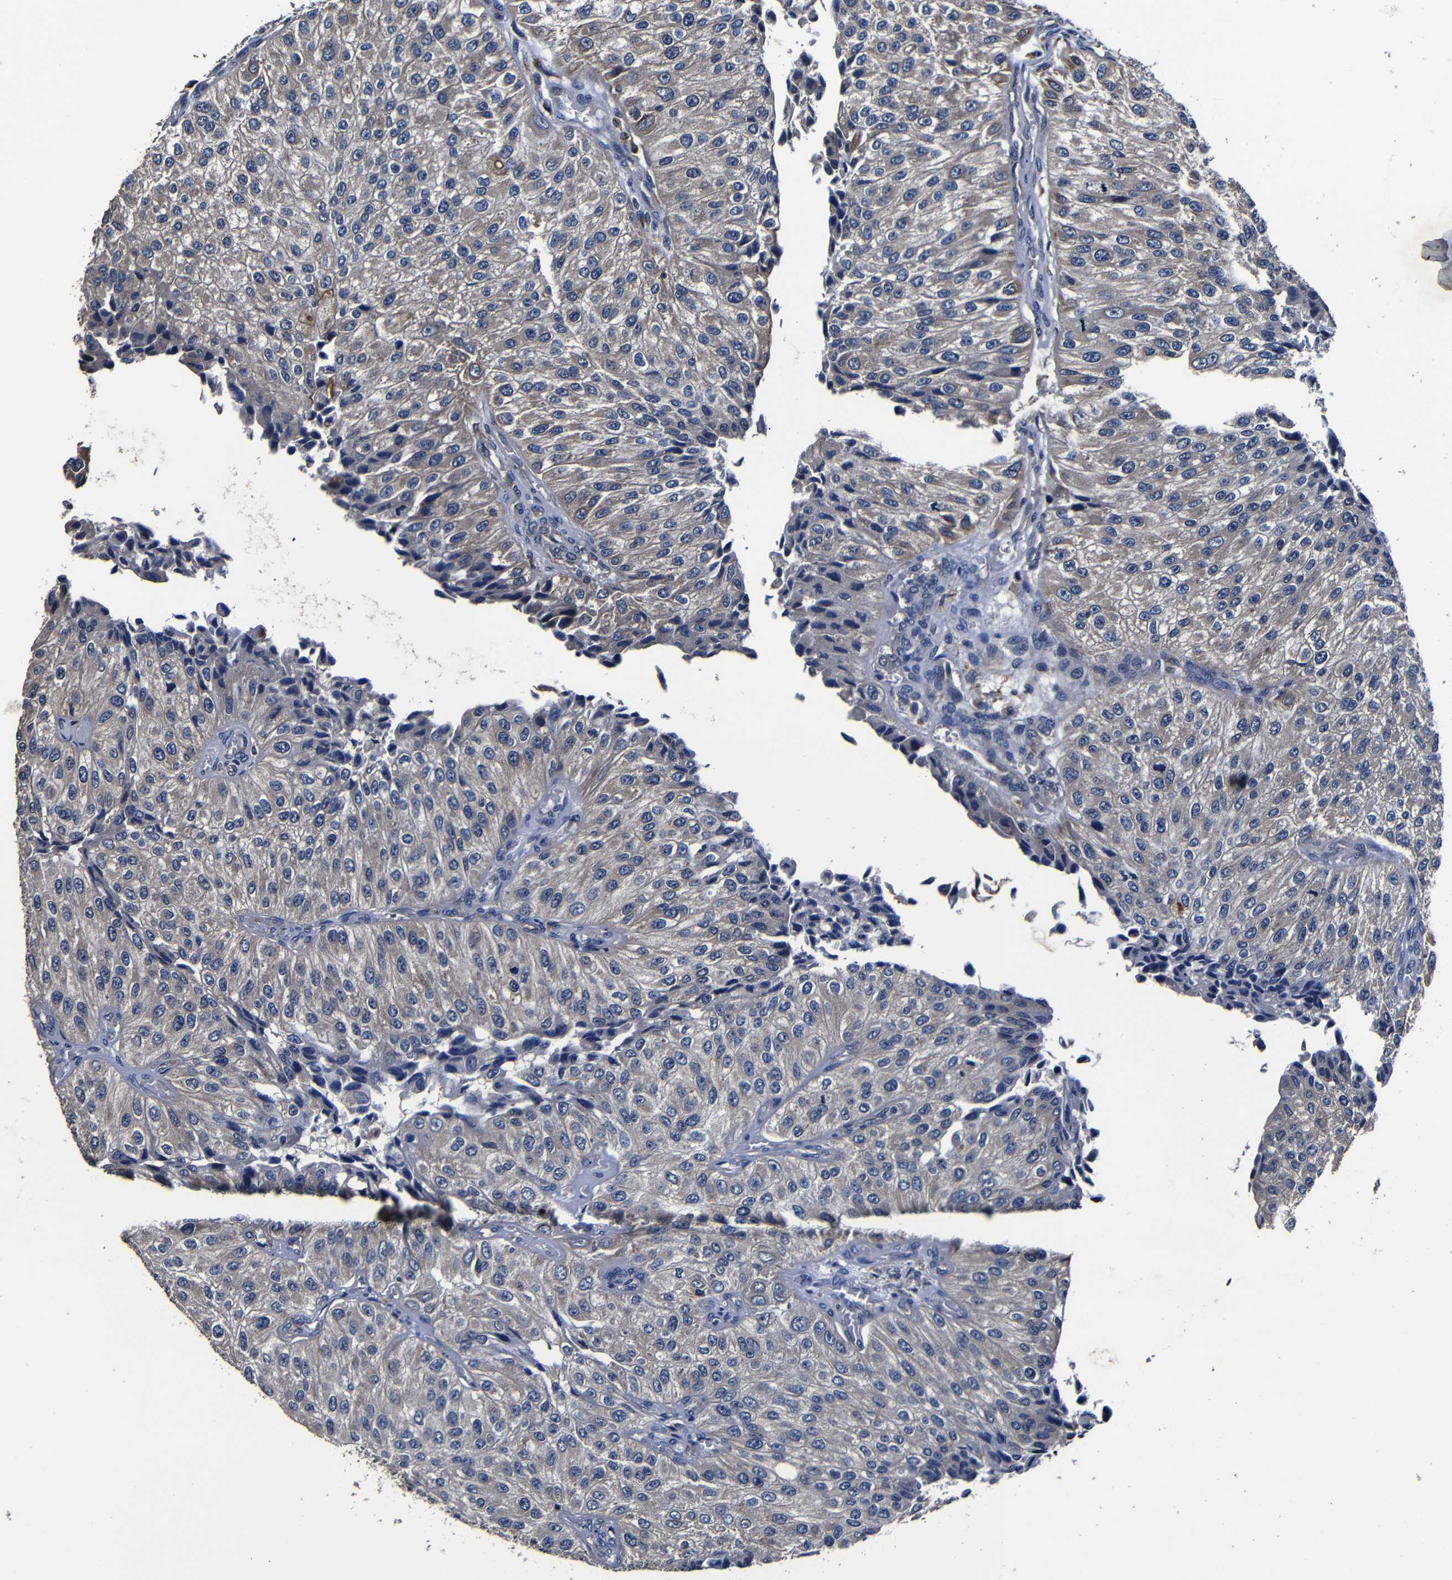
{"staining": {"intensity": "weak", "quantity": "25%-75%", "location": "cytoplasmic/membranous"}, "tissue": "urothelial cancer", "cell_type": "Tumor cells", "image_type": "cancer", "snomed": [{"axis": "morphology", "description": "Urothelial carcinoma, High grade"}, {"axis": "topography", "description": "Kidney"}, {"axis": "topography", "description": "Urinary bladder"}], "caption": "Immunohistochemistry histopathology image of neoplastic tissue: urothelial cancer stained using IHC exhibits low levels of weak protein expression localized specifically in the cytoplasmic/membranous of tumor cells, appearing as a cytoplasmic/membranous brown color.", "gene": "SCN9A", "patient": {"sex": "male", "age": 77}}